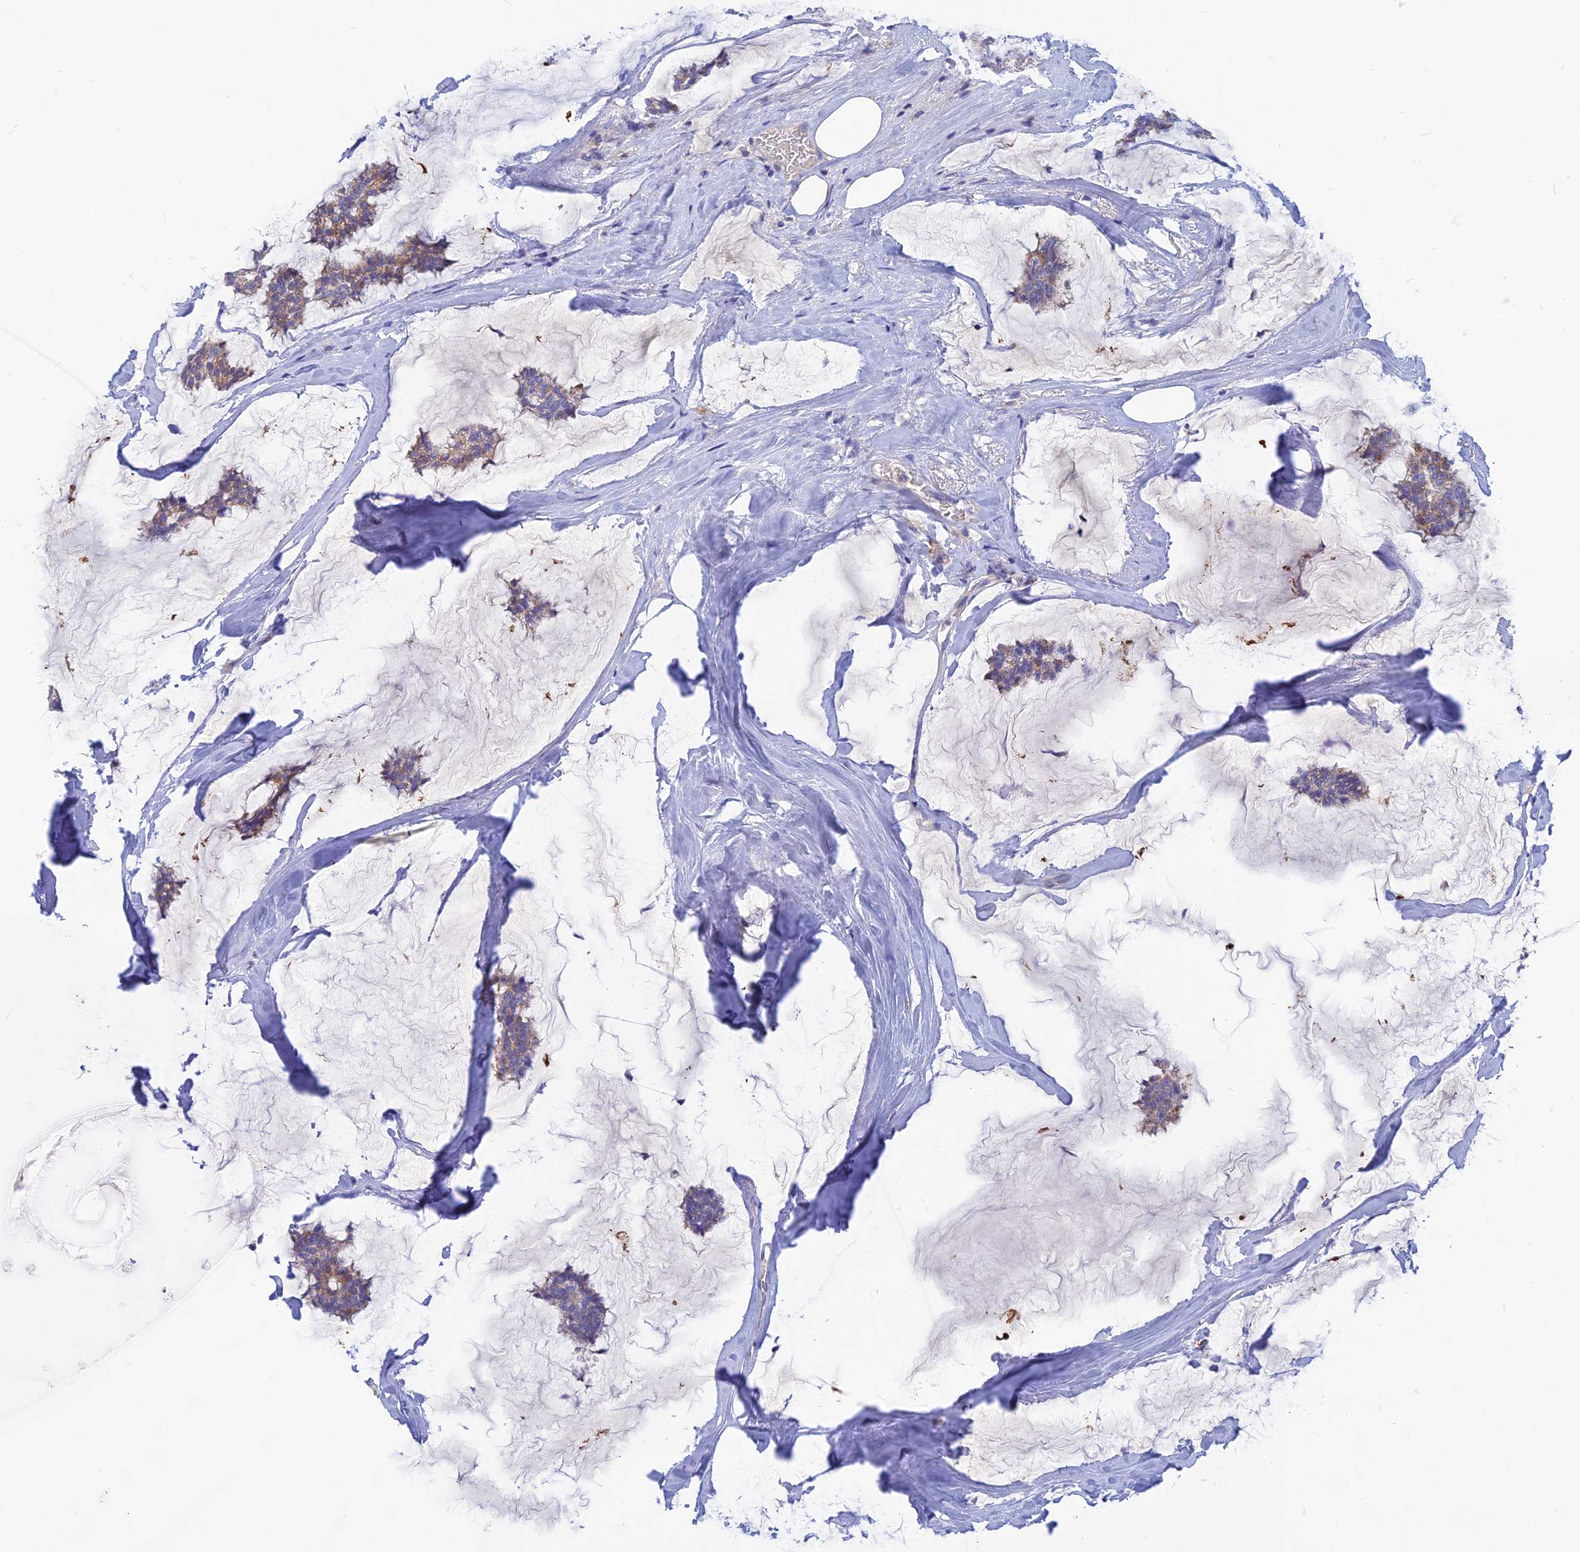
{"staining": {"intensity": "weak", "quantity": ">75%", "location": "cytoplasmic/membranous"}, "tissue": "breast cancer", "cell_type": "Tumor cells", "image_type": "cancer", "snomed": [{"axis": "morphology", "description": "Duct carcinoma"}, {"axis": "topography", "description": "Breast"}], "caption": "Brown immunohistochemical staining in breast cancer demonstrates weak cytoplasmic/membranous expression in approximately >75% of tumor cells. The staining was performed using DAB (3,3'-diaminobenzidine), with brown indicating positive protein expression. Nuclei are stained blue with hematoxylin.", "gene": "CACNA1B", "patient": {"sex": "female", "age": 93}}